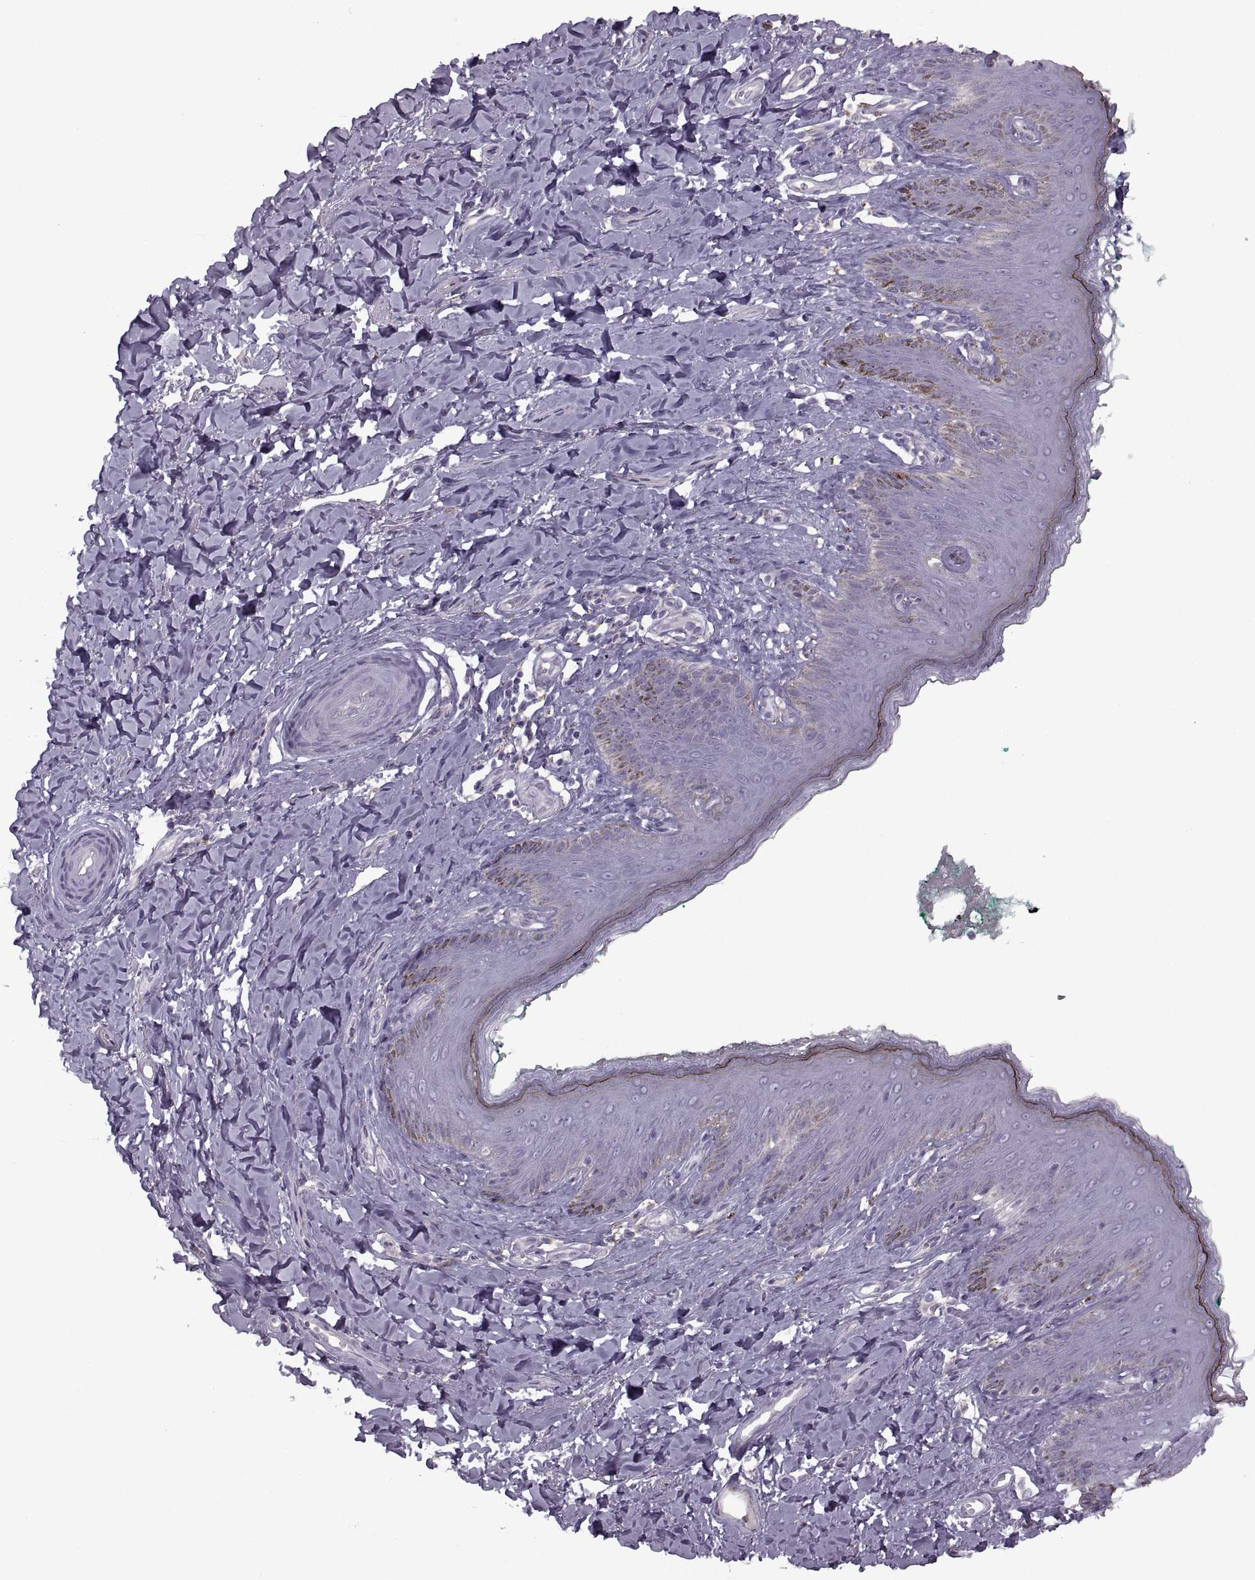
{"staining": {"intensity": "negative", "quantity": "none", "location": "none"}, "tissue": "skin", "cell_type": "Epidermal cells", "image_type": "normal", "snomed": [{"axis": "morphology", "description": "Normal tissue, NOS"}, {"axis": "topography", "description": "Vulva"}], "caption": "The immunohistochemistry image has no significant staining in epidermal cells of skin.", "gene": "PIERCE1", "patient": {"sex": "female", "age": 66}}